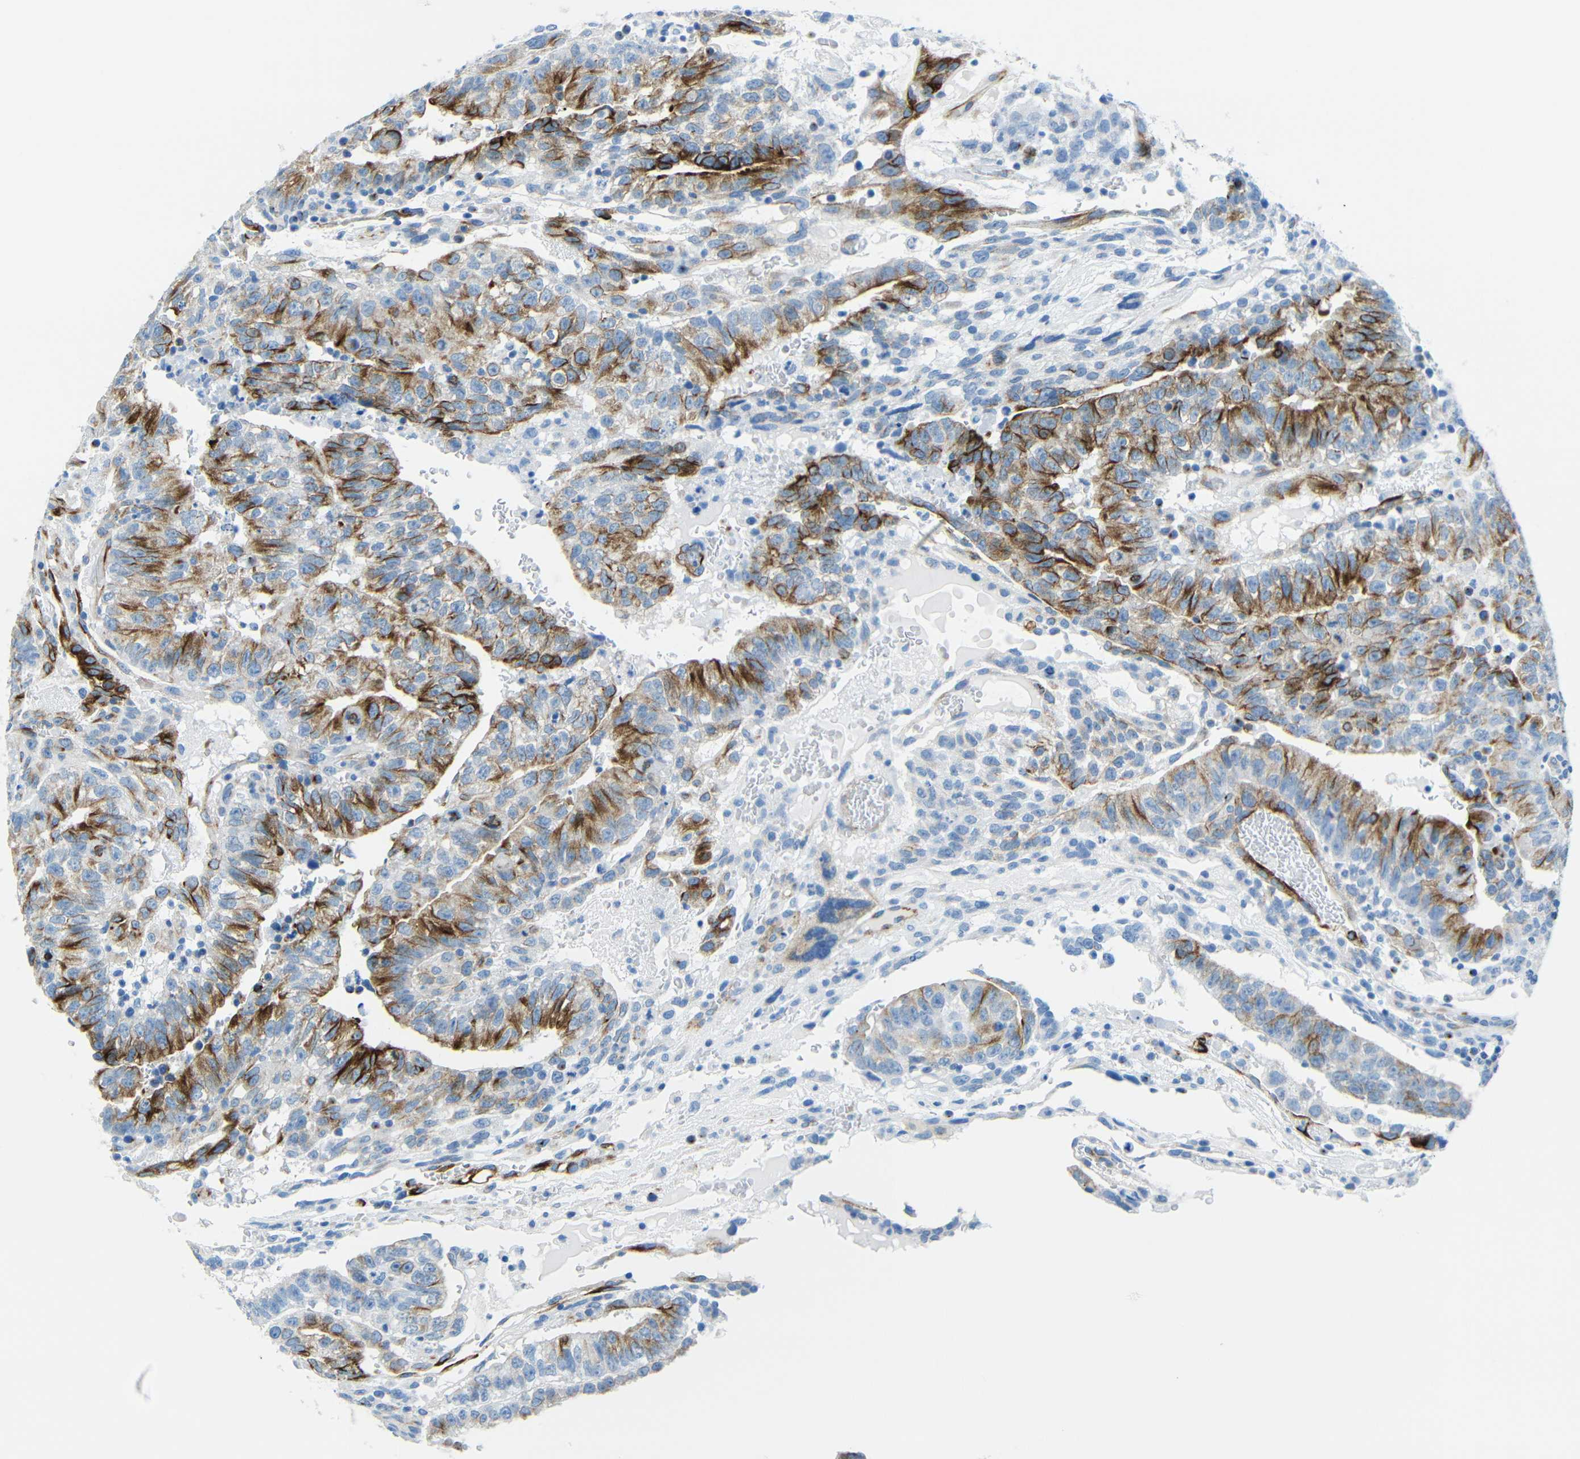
{"staining": {"intensity": "strong", "quantity": "25%-75%", "location": "cytoplasmic/membranous"}, "tissue": "testis cancer", "cell_type": "Tumor cells", "image_type": "cancer", "snomed": [{"axis": "morphology", "description": "Seminoma, NOS"}, {"axis": "morphology", "description": "Carcinoma, Embryonal, NOS"}, {"axis": "topography", "description": "Testis"}], "caption": "A high-resolution image shows immunohistochemistry staining of embryonal carcinoma (testis), which reveals strong cytoplasmic/membranous expression in about 25%-75% of tumor cells.", "gene": "TUBB4B", "patient": {"sex": "male", "age": 52}}